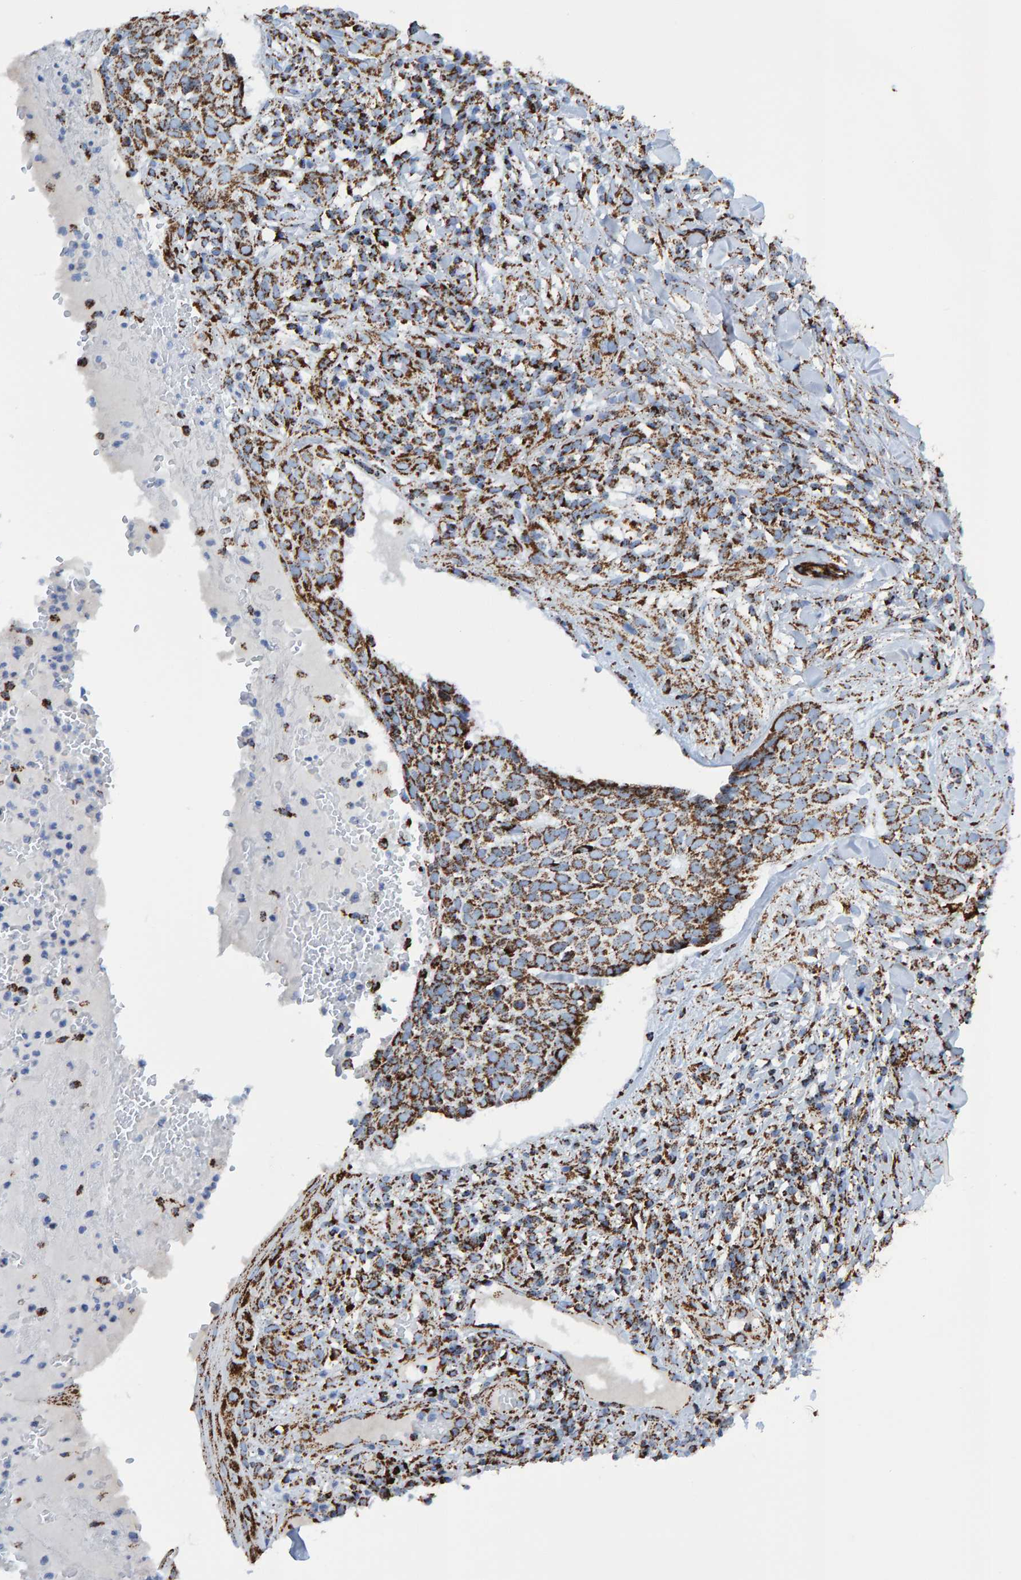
{"staining": {"intensity": "strong", "quantity": ">75%", "location": "cytoplasmic/membranous"}, "tissue": "skin cancer", "cell_type": "Tumor cells", "image_type": "cancer", "snomed": [{"axis": "morphology", "description": "Normal tissue, NOS"}, {"axis": "morphology", "description": "Basal cell carcinoma"}, {"axis": "topography", "description": "Skin"}], "caption": "IHC (DAB (3,3'-diaminobenzidine)) staining of skin cancer reveals strong cytoplasmic/membranous protein staining in about >75% of tumor cells.", "gene": "ENSG00000262660", "patient": {"sex": "male", "age": 67}}